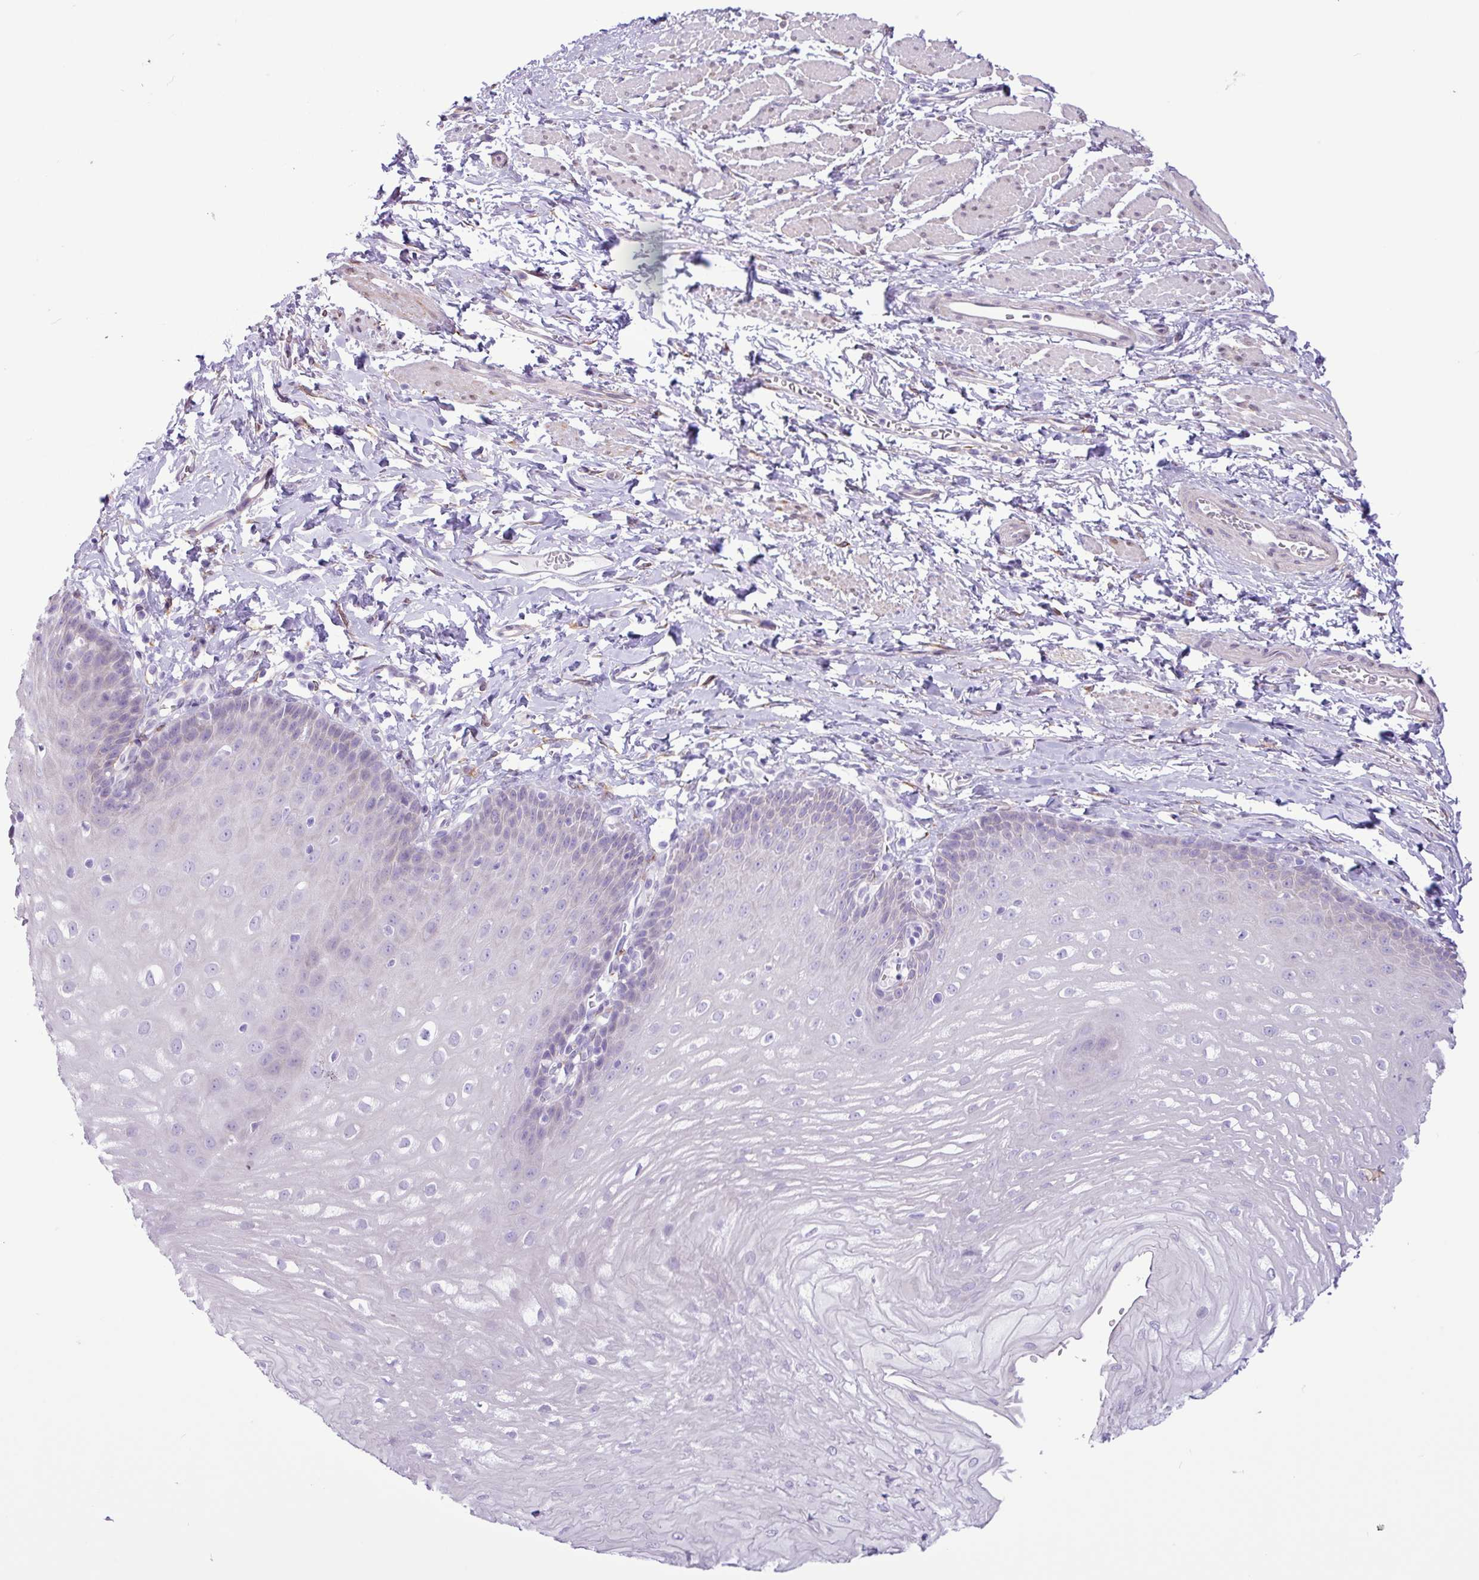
{"staining": {"intensity": "negative", "quantity": "none", "location": "none"}, "tissue": "esophagus", "cell_type": "Squamous epithelial cells", "image_type": "normal", "snomed": [{"axis": "morphology", "description": "Normal tissue, NOS"}, {"axis": "topography", "description": "Esophagus"}], "caption": "A histopathology image of human esophagus is negative for staining in squamous epithelial cells. (Stains: DAB (3,3'-diaminobenzidine) IHC with hematoxylin counter stain, Microscopy: brightfield microscopy at high magnification).", "gene": "SLC38A1", "patient": {"sex": "male", "age": 70}}